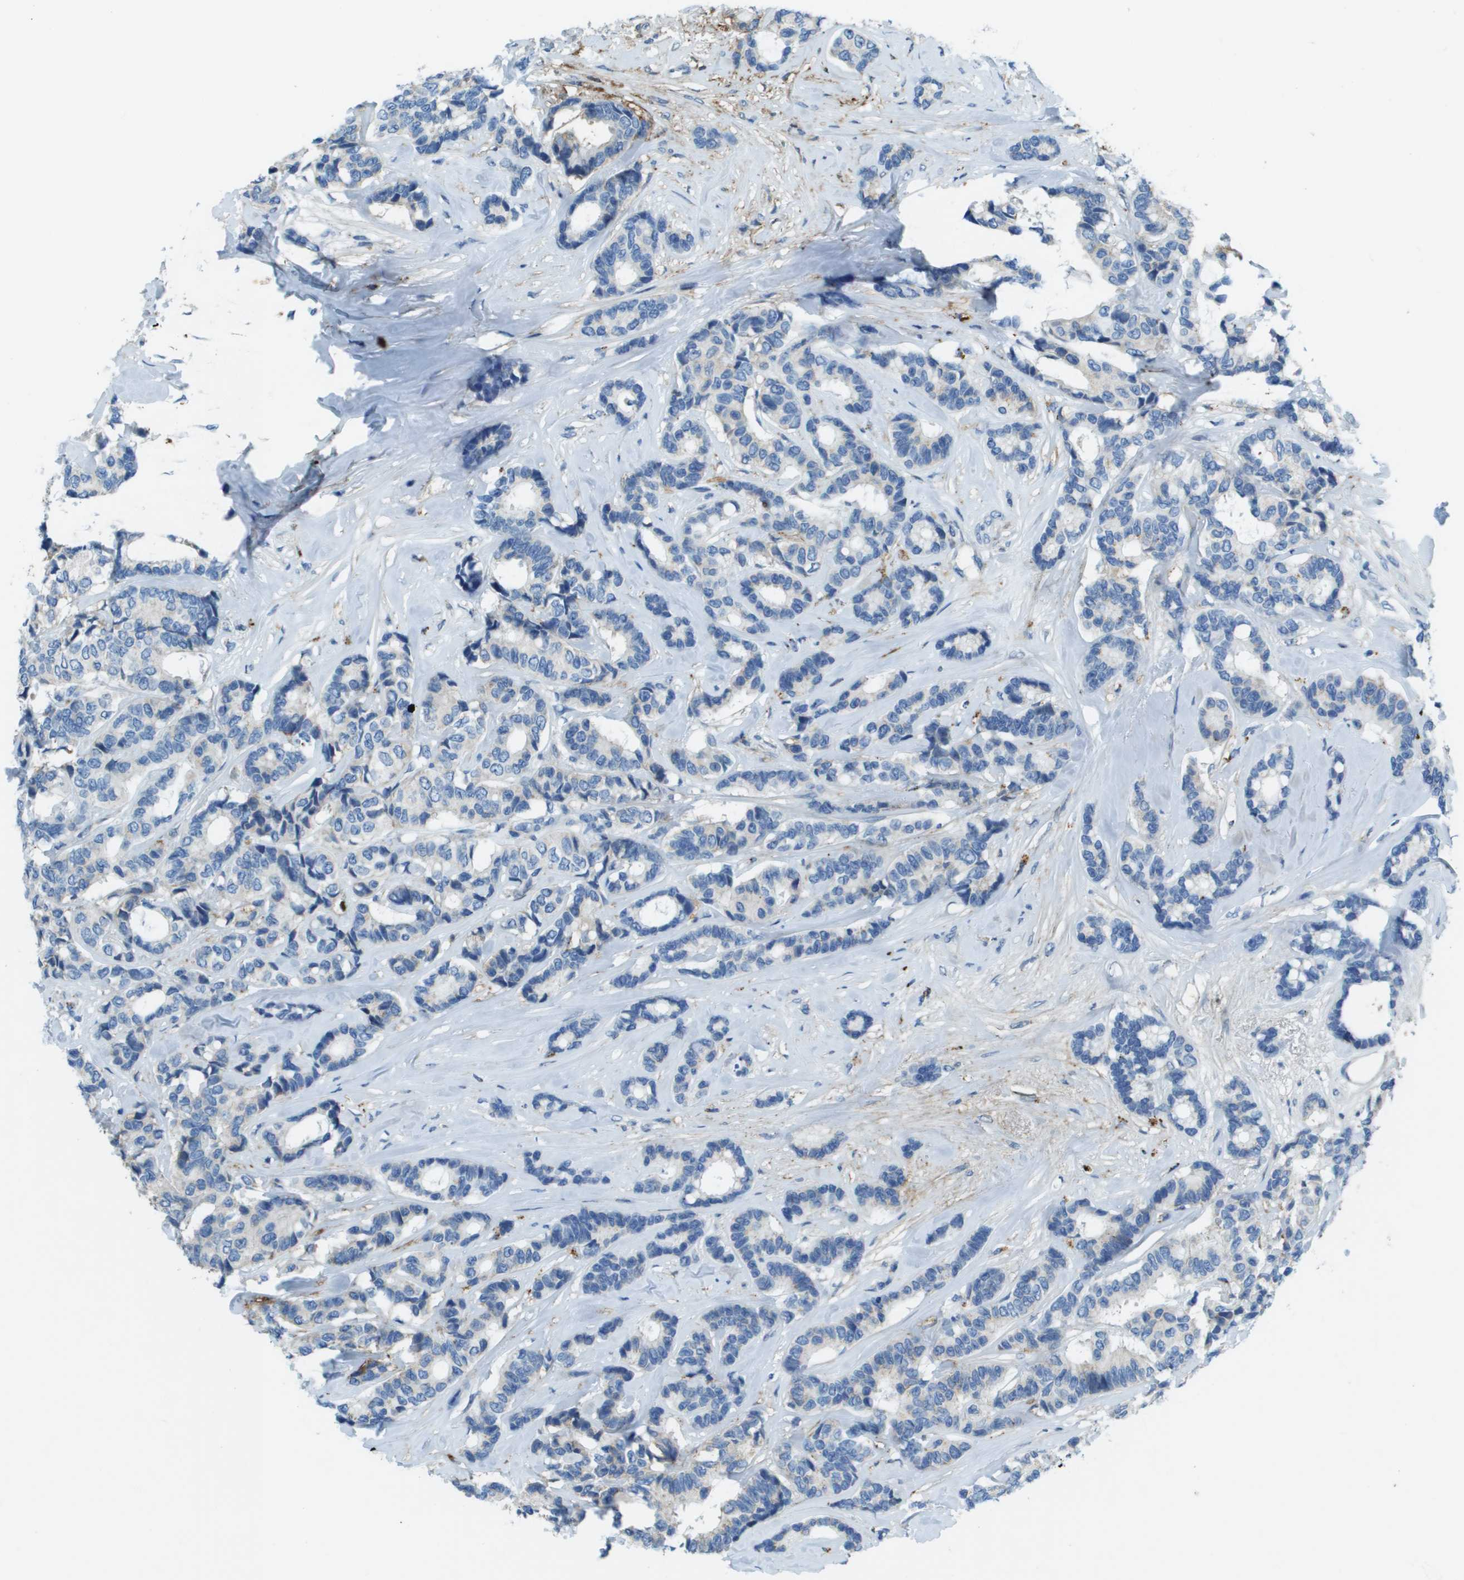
{"staining": {"intensity": "negative", "quantity": "none", "location": "none"}, "tissue": "breast cancer", "cell_type": "Tumor cells", "image_type": "cancer", "snomed": [{"axis": "morphology", "description": "Duct carcinoma"}, {"axis": "topography", "description": "Breast"}], "caption": "A high-resolution micrograph shows IHC staining of breast cancer (intraductal carcinoma), which exhibits no significant staining in tumor cells.", "gene": "SDC1", "patient": {"sex": "female", "age": 87}}